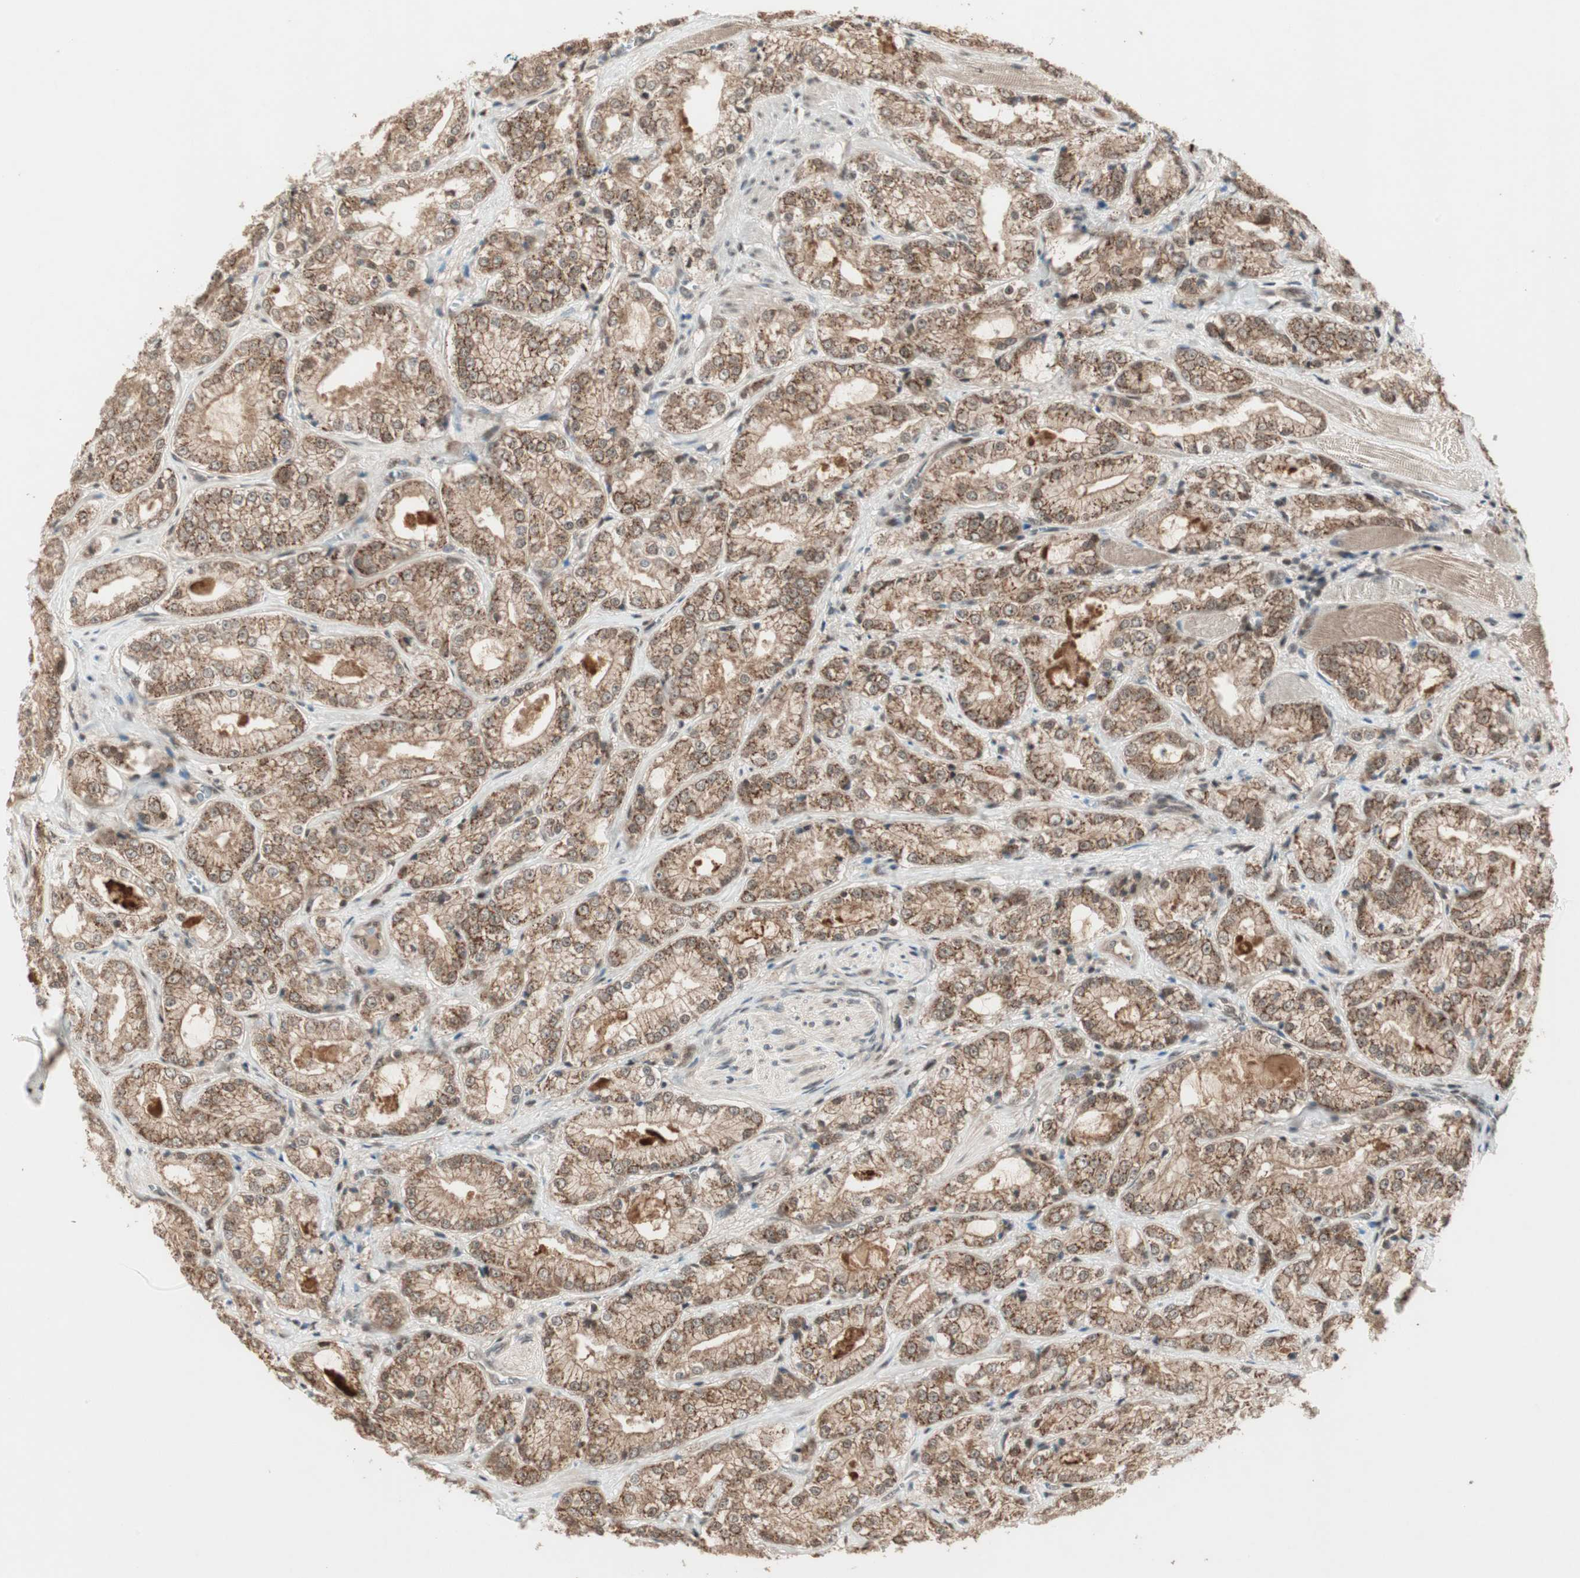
{"staining": {"intensity": "moderate", "quantity": ">75%", "location": "cytoplasmic/membranous"}, "tissue": "prostate cancer", "cell_type": "Tumor cells", "image_type": "cancer", "snomed": [{"axis": "morphology", "description": "Adenocarcinoma, High grade"}, {"axis": "topography", "description": "Prostate"}], "caption": "A medium amount of moderate cytoplasmic/membranous expression is seen in approximately >75% of tumor cells in prostate cancer (high-grade adenocarcinoma) tissue.", "gene": "ZNF701", "patient": {"sex": "male", "age": 73}}